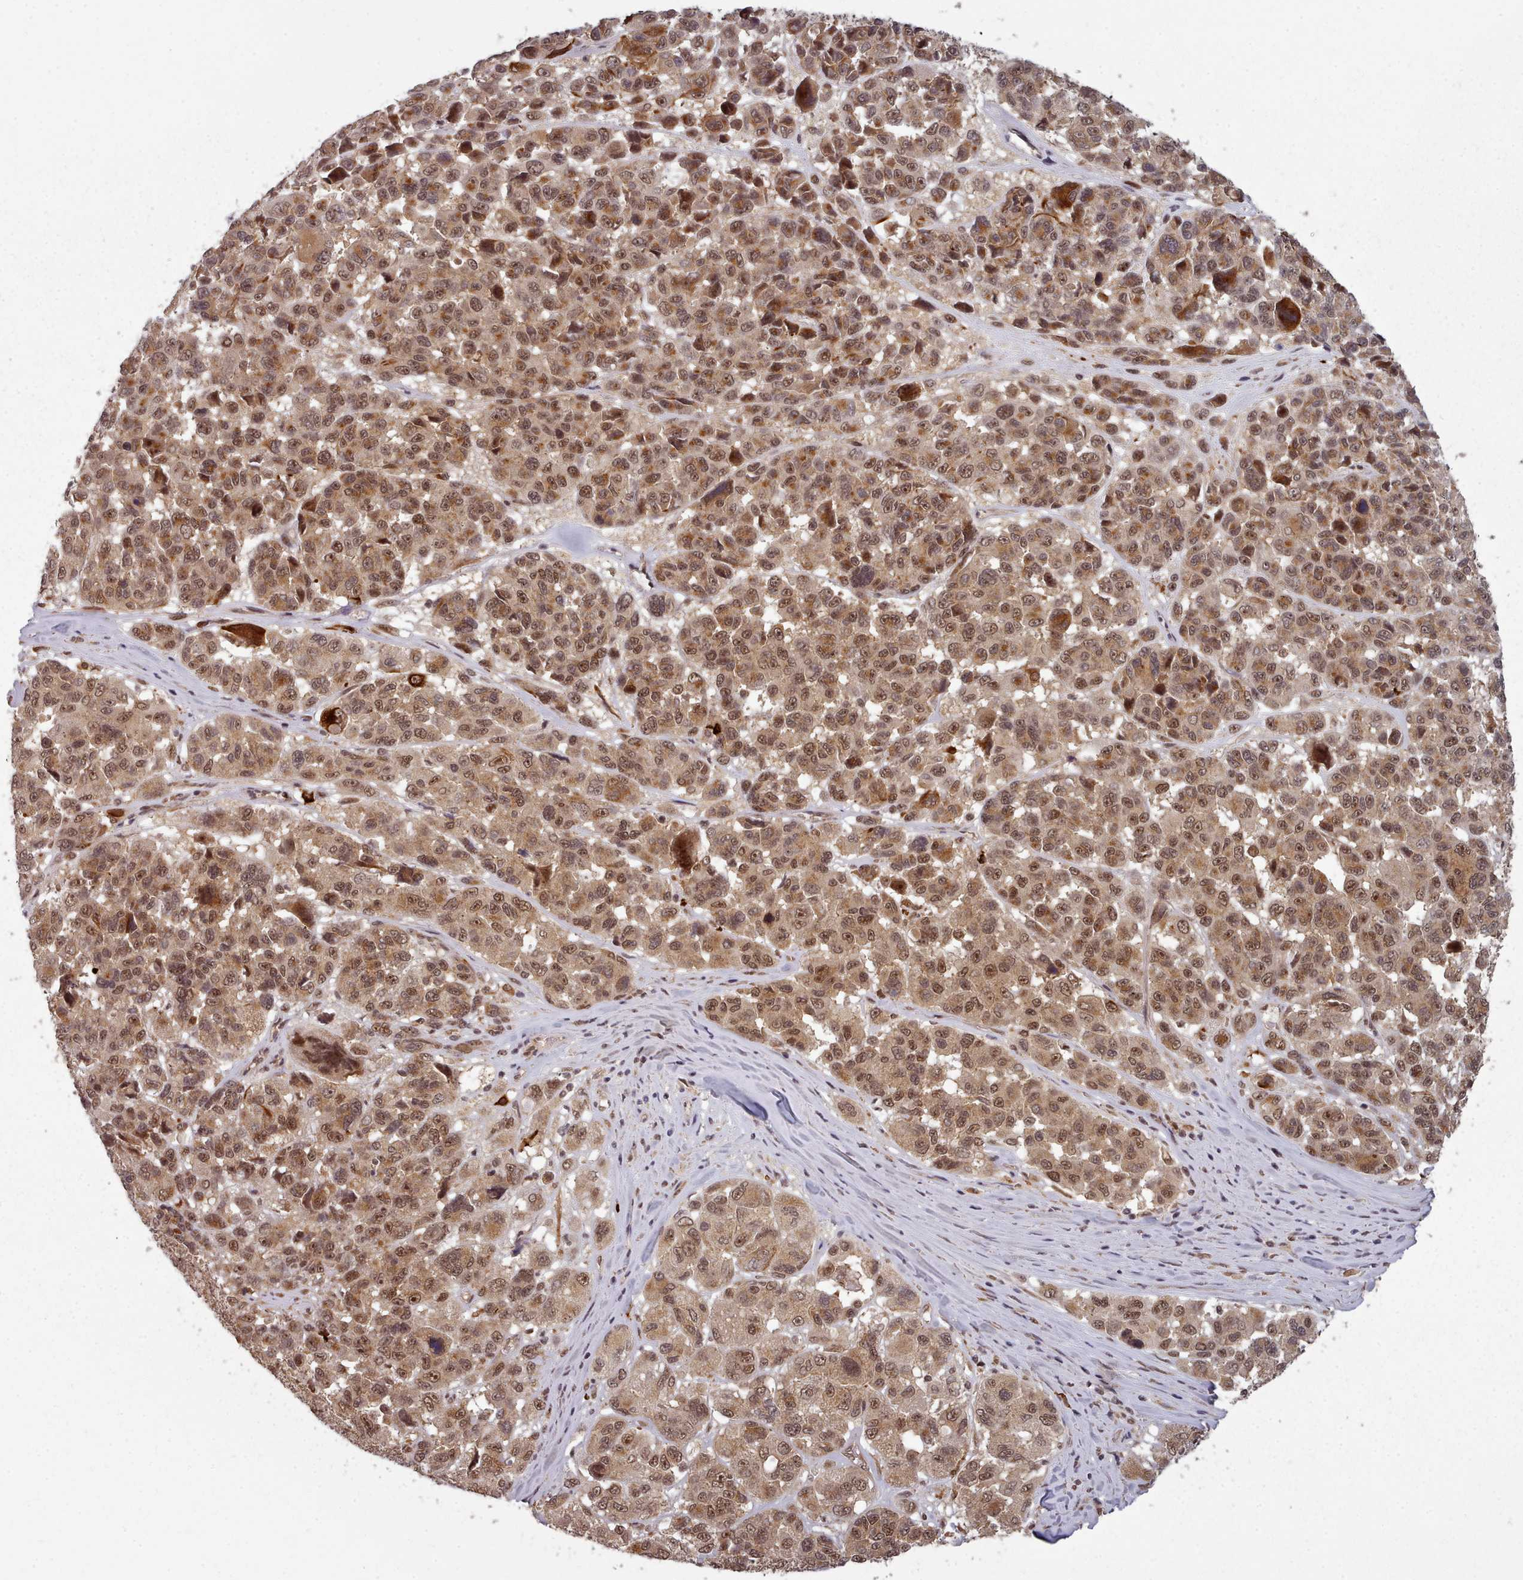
{"staining": {"intensity": "moderate", "quantity": ">75%", "location": "cytoplasmic/membranous,nuclear"}, "tissue": "melanoma", "cell_type": "Tumor cells", "image_type": "cancer", "snomed": [{"axis": "morphology", "description": "Malignant melanoma, NOS"}, {"axis": "topography", "description": "Skin"}], "caption": "IHC photomicrograph of neoplastic tissue: malignant melanoma stained using immunohistochemistry shows medium levels of moderate protein expression localized specifically in the cytoplasmic/membranous and nuclear of tumor cells, appearing as a cytoplasmic/membranous and nuclear brown color.", "gene": "DHX8", "patient": {"sex": "female", "age": 66}}